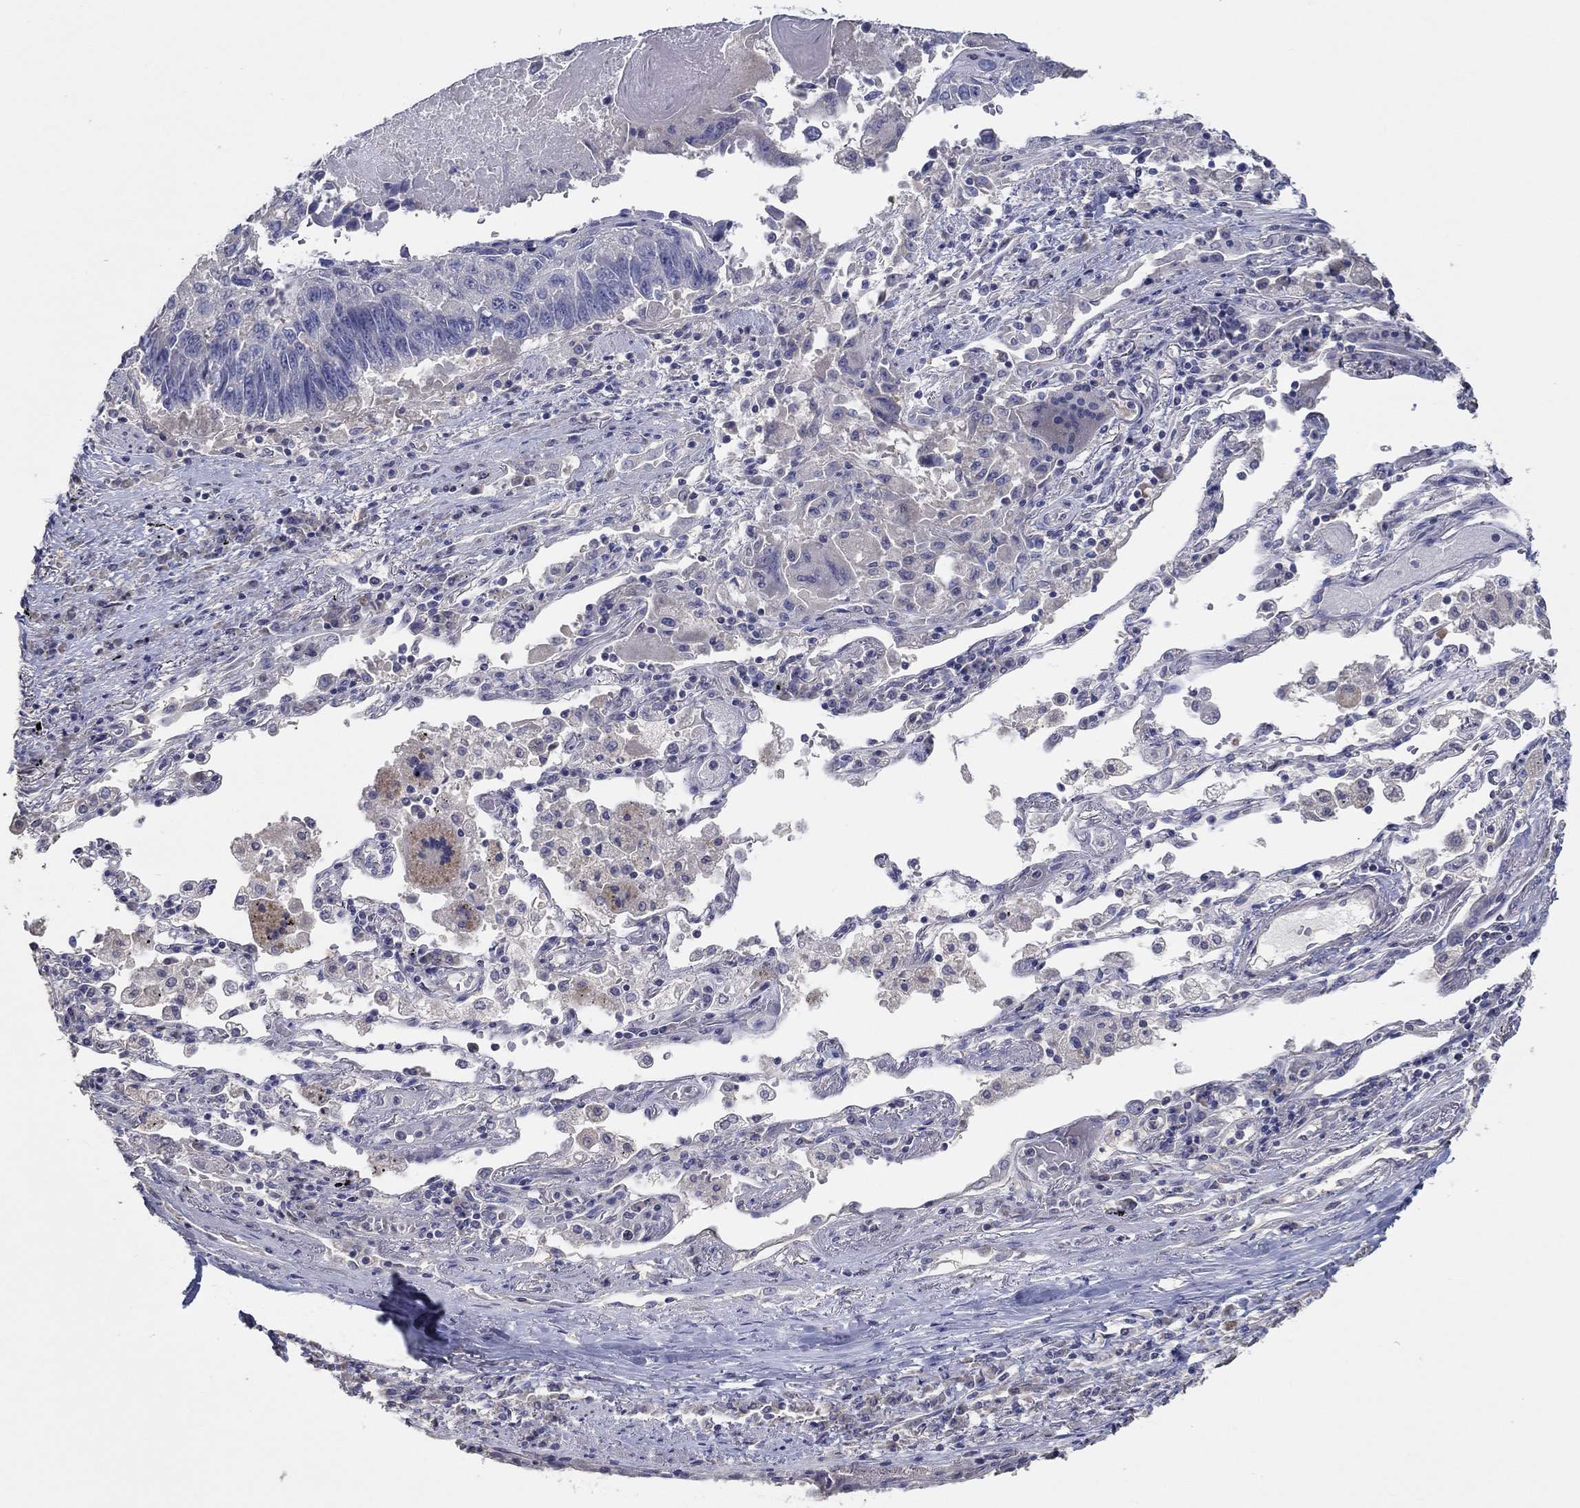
{"staining": {"intensity": "negative", "quantity": "none", "location": "none"}, "tissue": "lung cancer", "cell_type": "Tumor cells", "image_type": "cancer", "snomed": [{"axis": "morphology", "description": "Squamous cell carcinoma, NOS"}, {"axis": "topography", "description": "Lung"}], "caption": "High magnification brightfield microscopy of lung cancer stained with DAB (brown) and counterstained with hematoxylin (blue): tumor cells show no significant staining.", "gene": "DOCK3", "patient": {"sex": "male", "age": 73}}